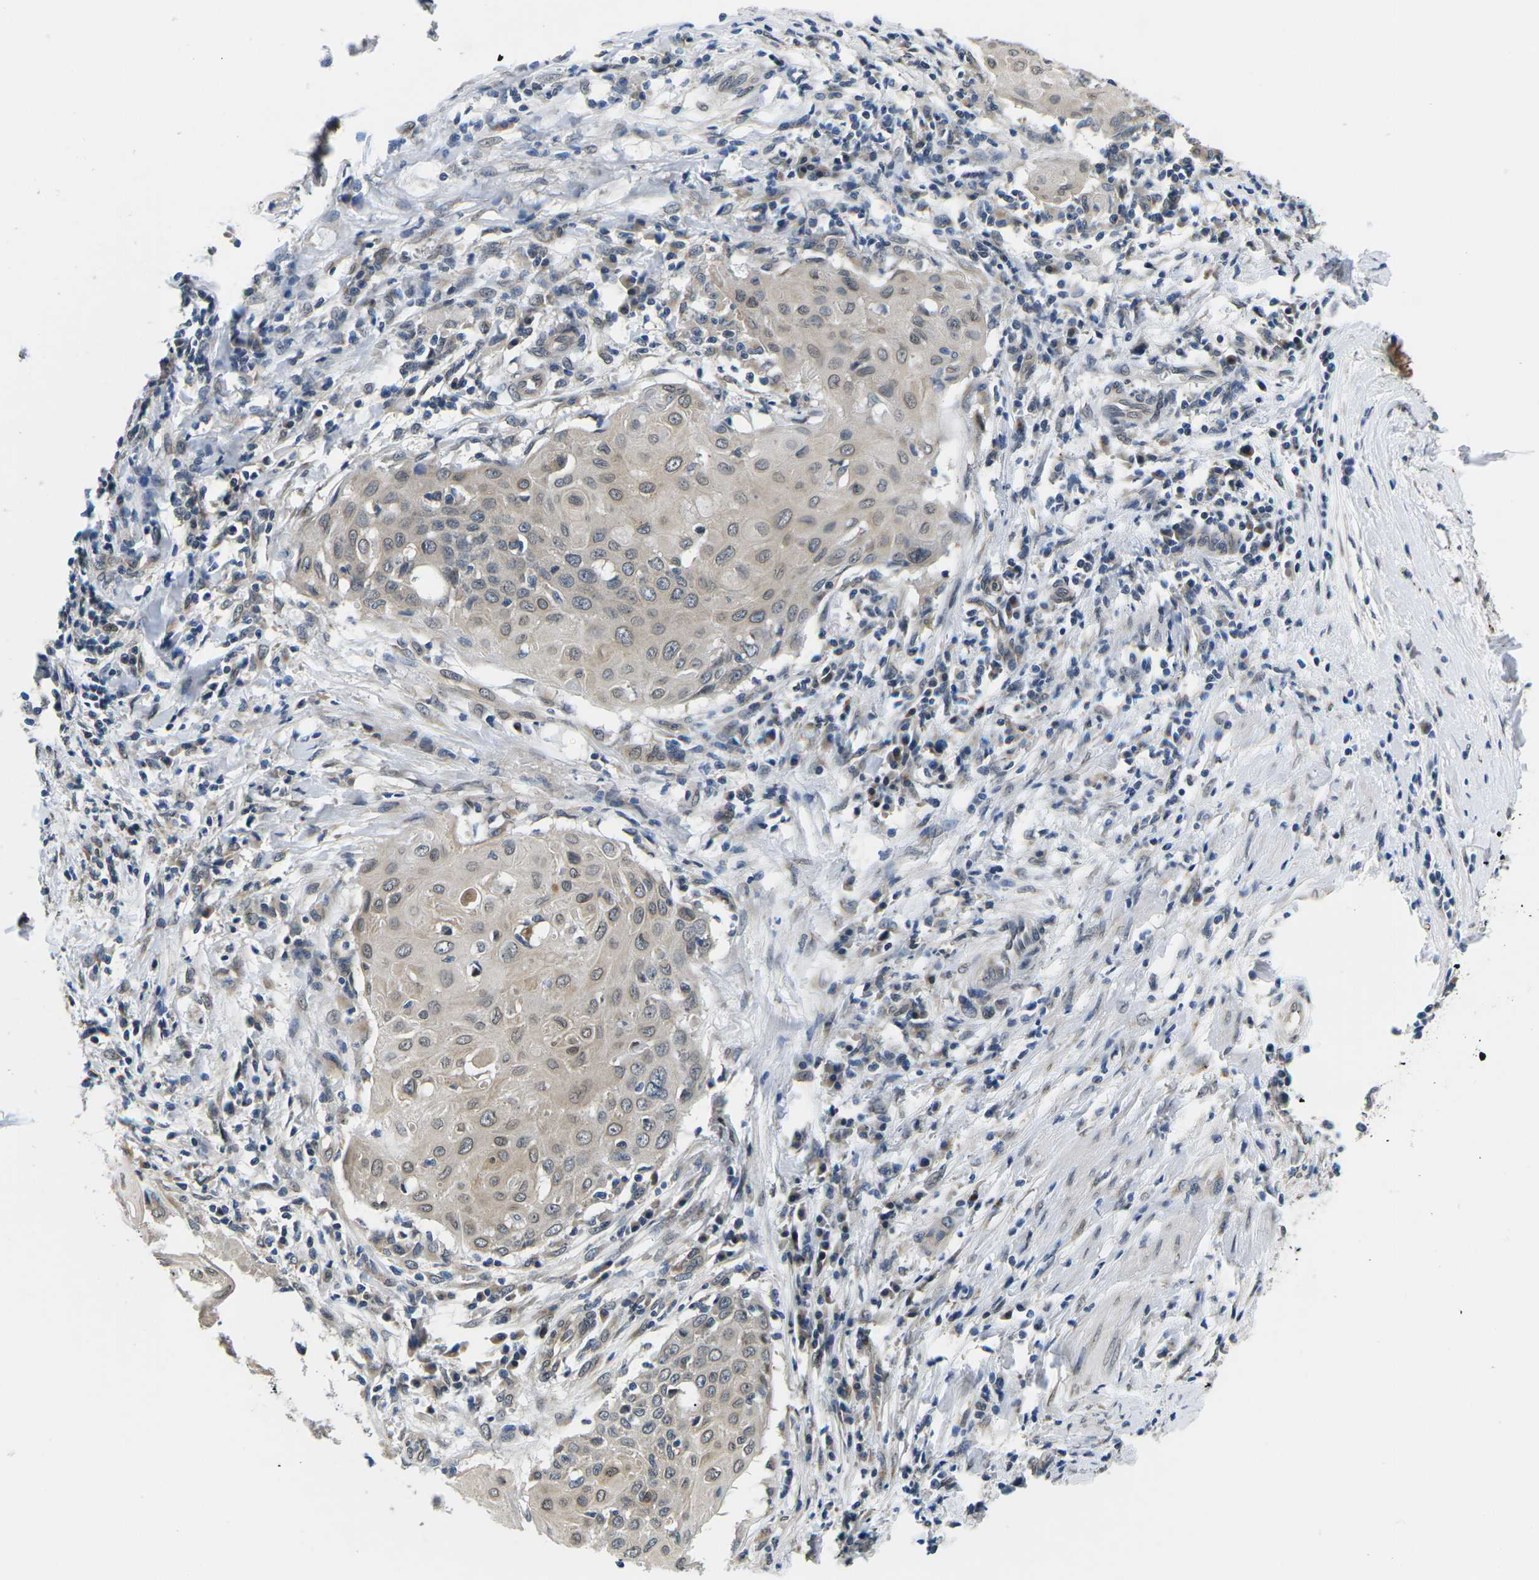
{"staining": {"intensity": "weak", "quantity": "<25%", "location": "cytoplasmic/membranous"}, "tissue": "cervical cancer", "cell_type": "Tumor cells", "image_type": "cancer", "snomed": [{"axis": "morphology", "description": "Squamous cell carcinoma, NOS"}, {"axis": "topography", "description": "Cervix"}], "caption": "IHC of cervical cancer (squamous cell carcinoma) shows no expression in tumor cells.", "gene": "SNX10", "patient": {"sex": "female", "age": 39}}